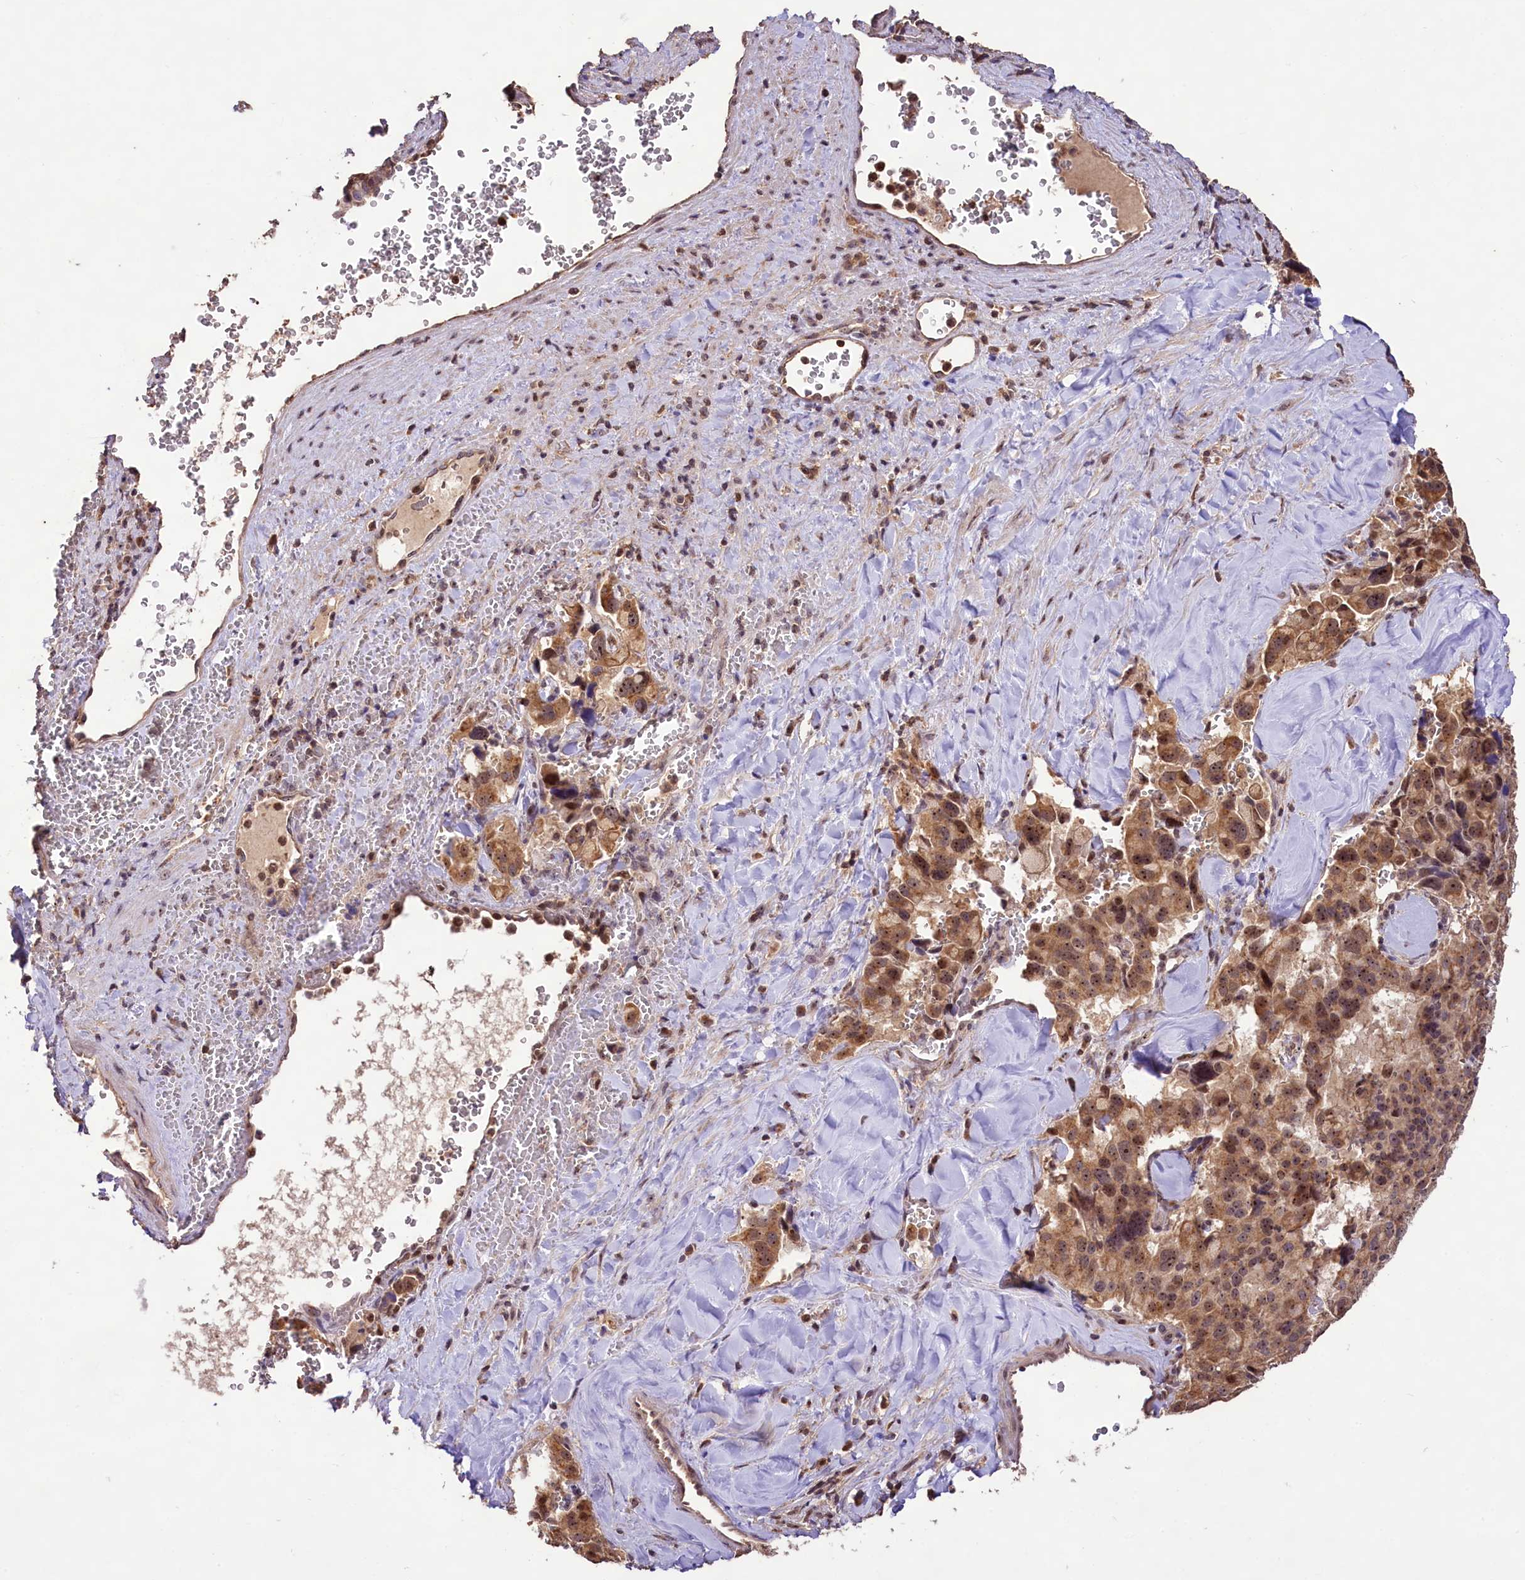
{"staining": {"intensity": "moderate", "quantity": ">75%", "location": "cytoplasmic/membranous,nuclear"}, "tissue": "pancreatic cancer", "cell_type": "Tumor cells", "image_type": "cancer", "snomed": [{"axis": "morphology", "description": "Adenocarcinoma, NOS"}, {"axis": "topography", "description": "Pancreas"}], "caption": "There is medium levels of moderate cytoplasmic/membranous and nuclear positivity in tumor cells of adenocarcinoma (pancreatic), as demonstrated by immunohistochemical staining (brown color).", "gene": "RRP8", "patient": {"sex": "male", "age": 65}}